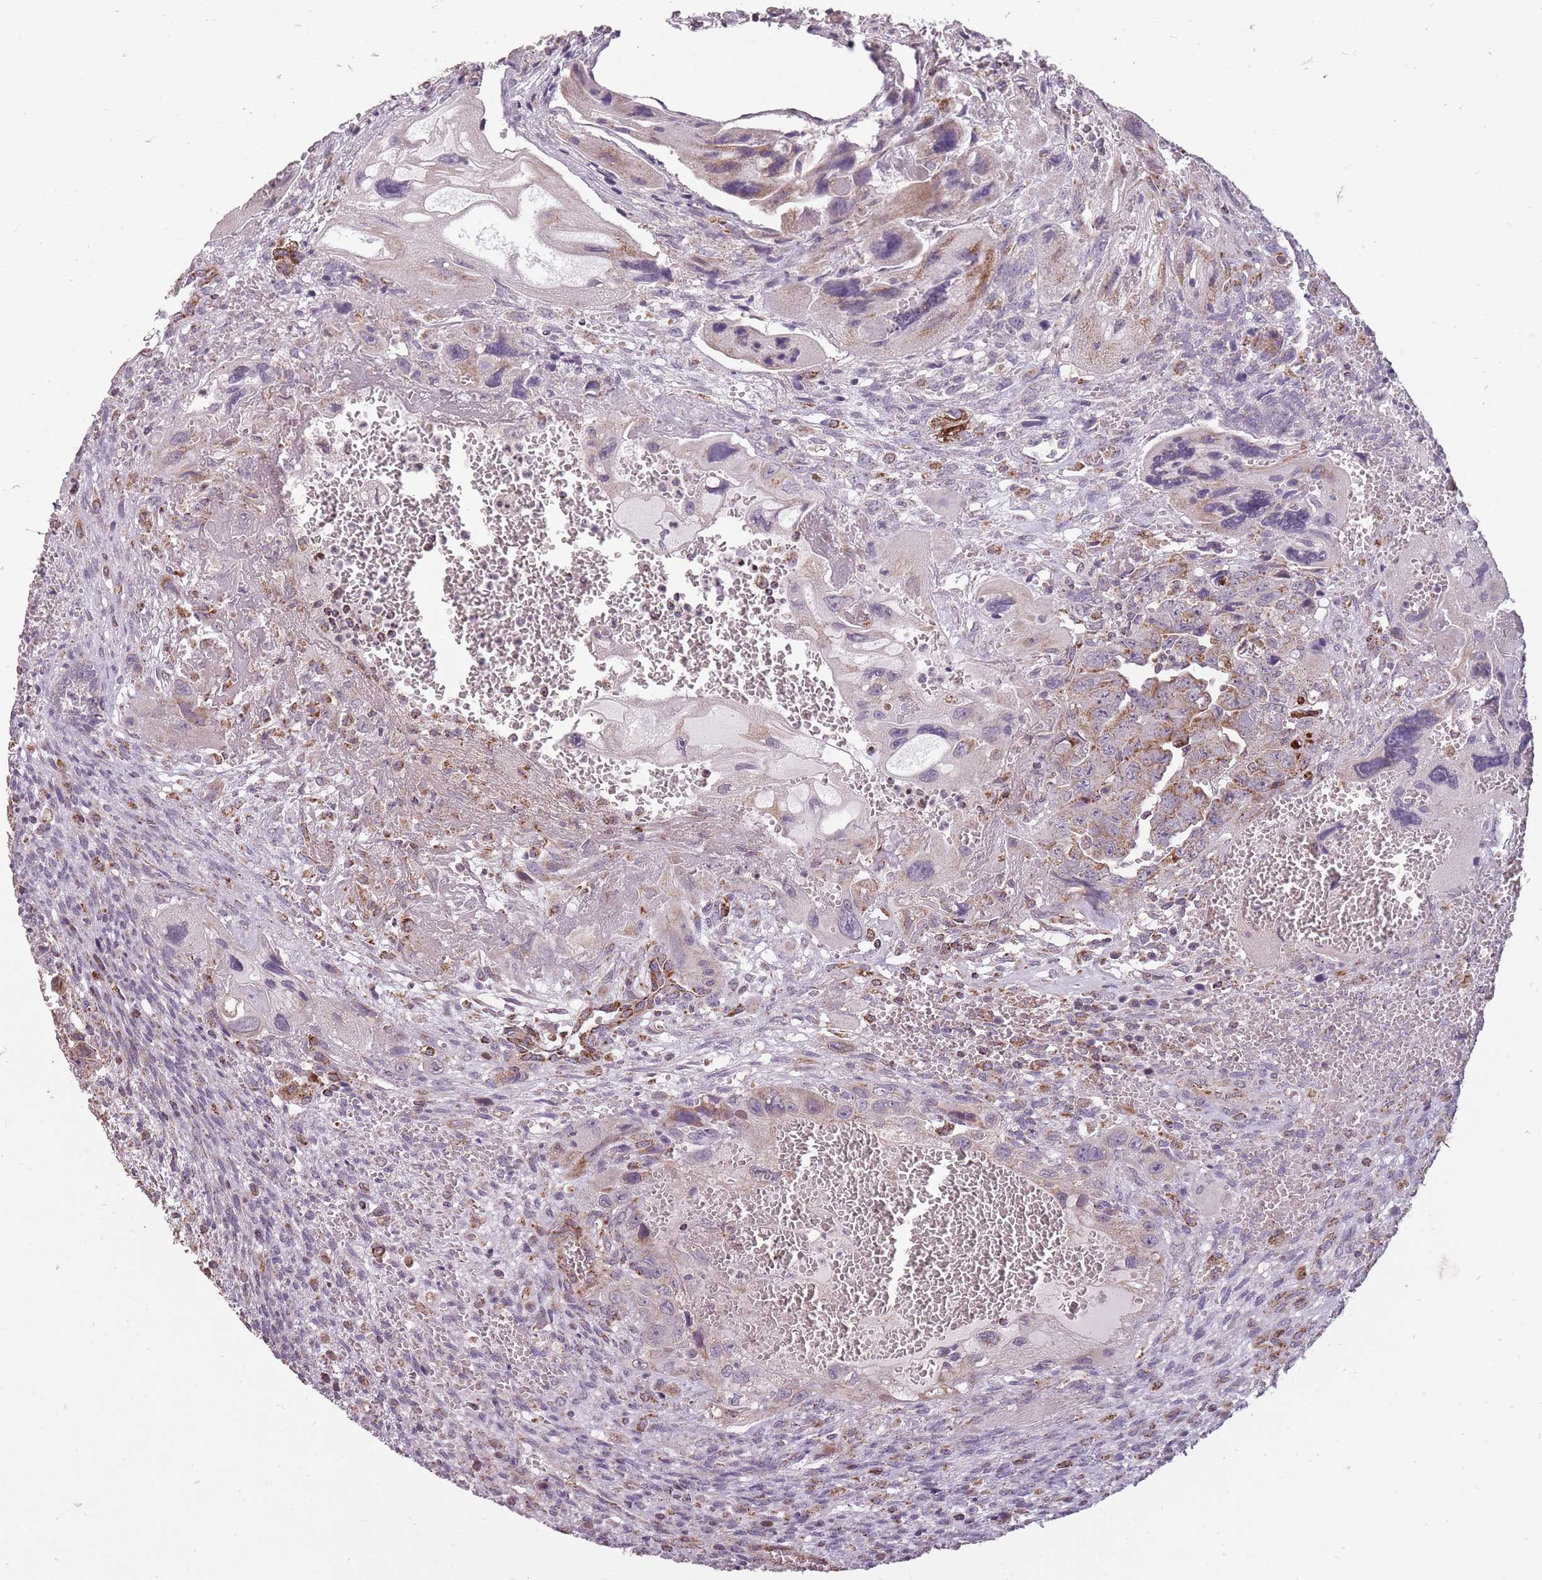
{"staining": {"intensity": "strong", "quantity": "<25%", "location": "cytoplasmic/membranous"}, "tissue": "testis cancer", "cell_type": "Tumor cells", "image_type": "cancer", "snomed": [{"axis": "morphology", "description": "Carcinoma, Embryonal, NOS"}, {"axis": "topography", "description": "Testis"}], "caption": "Embryonal carcinoma (testis) stained for a protein (brown) shows strong cytoplasmic/membranous positive staining in approximately <25% of tumor cells.", "gene": "CNOT8", "patient": {"sex": "male", "age": 28}}